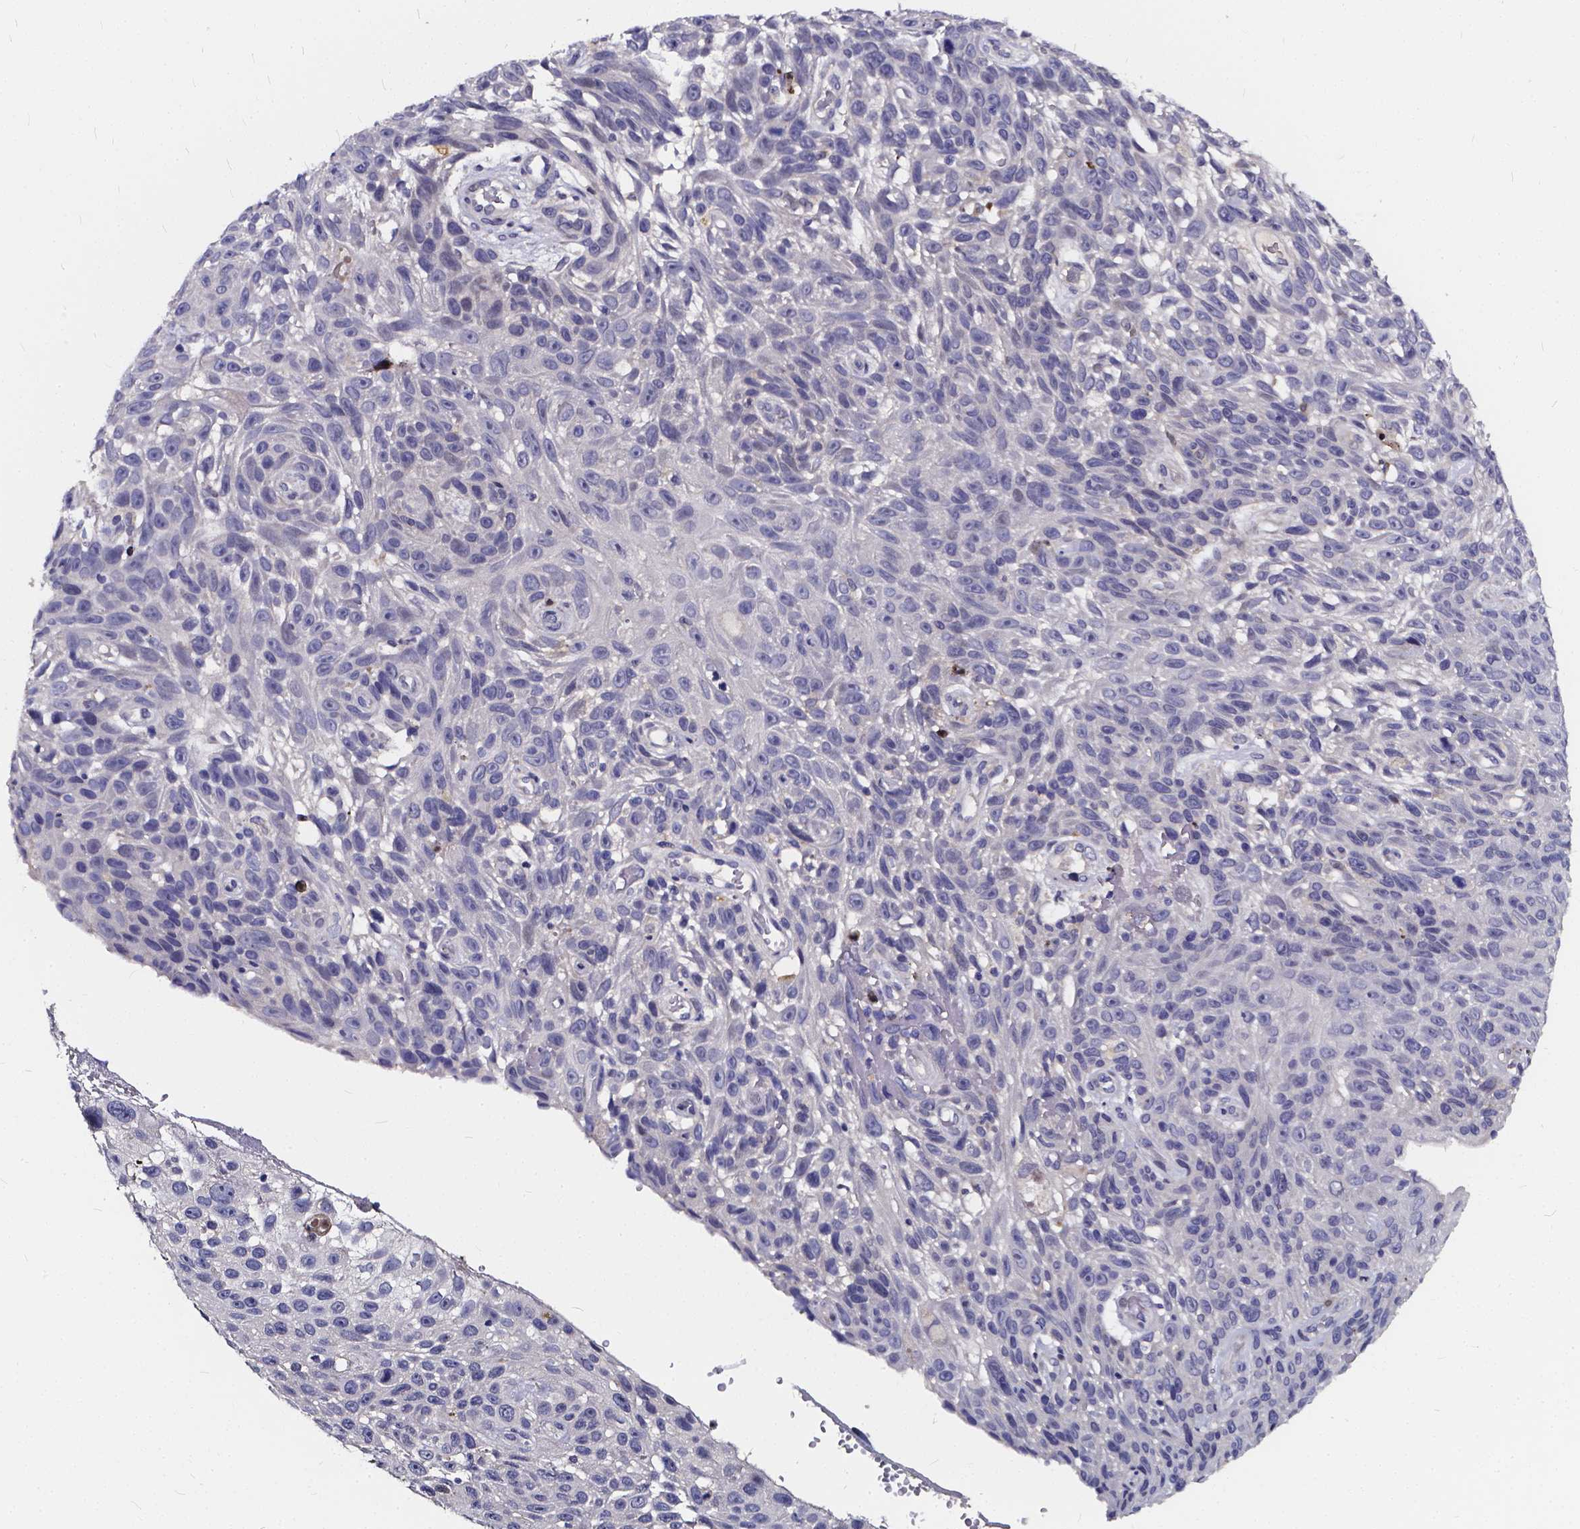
{"staining": {"intensity": "negative", "quantity": "none", "location": "none"}, "tissue": "skin cancer", "cell_type": "Tumor cells", "image_type": "cancer", "snomed": [{"axis": "morphology", "description": "Squamous cell carcinoma, NOS"}, {"axis": "topography", "description": "Skin"}], "caption": "Tumor cells are negative for brown protein staining in skin cancer (squamous cell carcinoma).", "gene": "SOWAHA", "patient": {"sex": "male", "age": 82}}